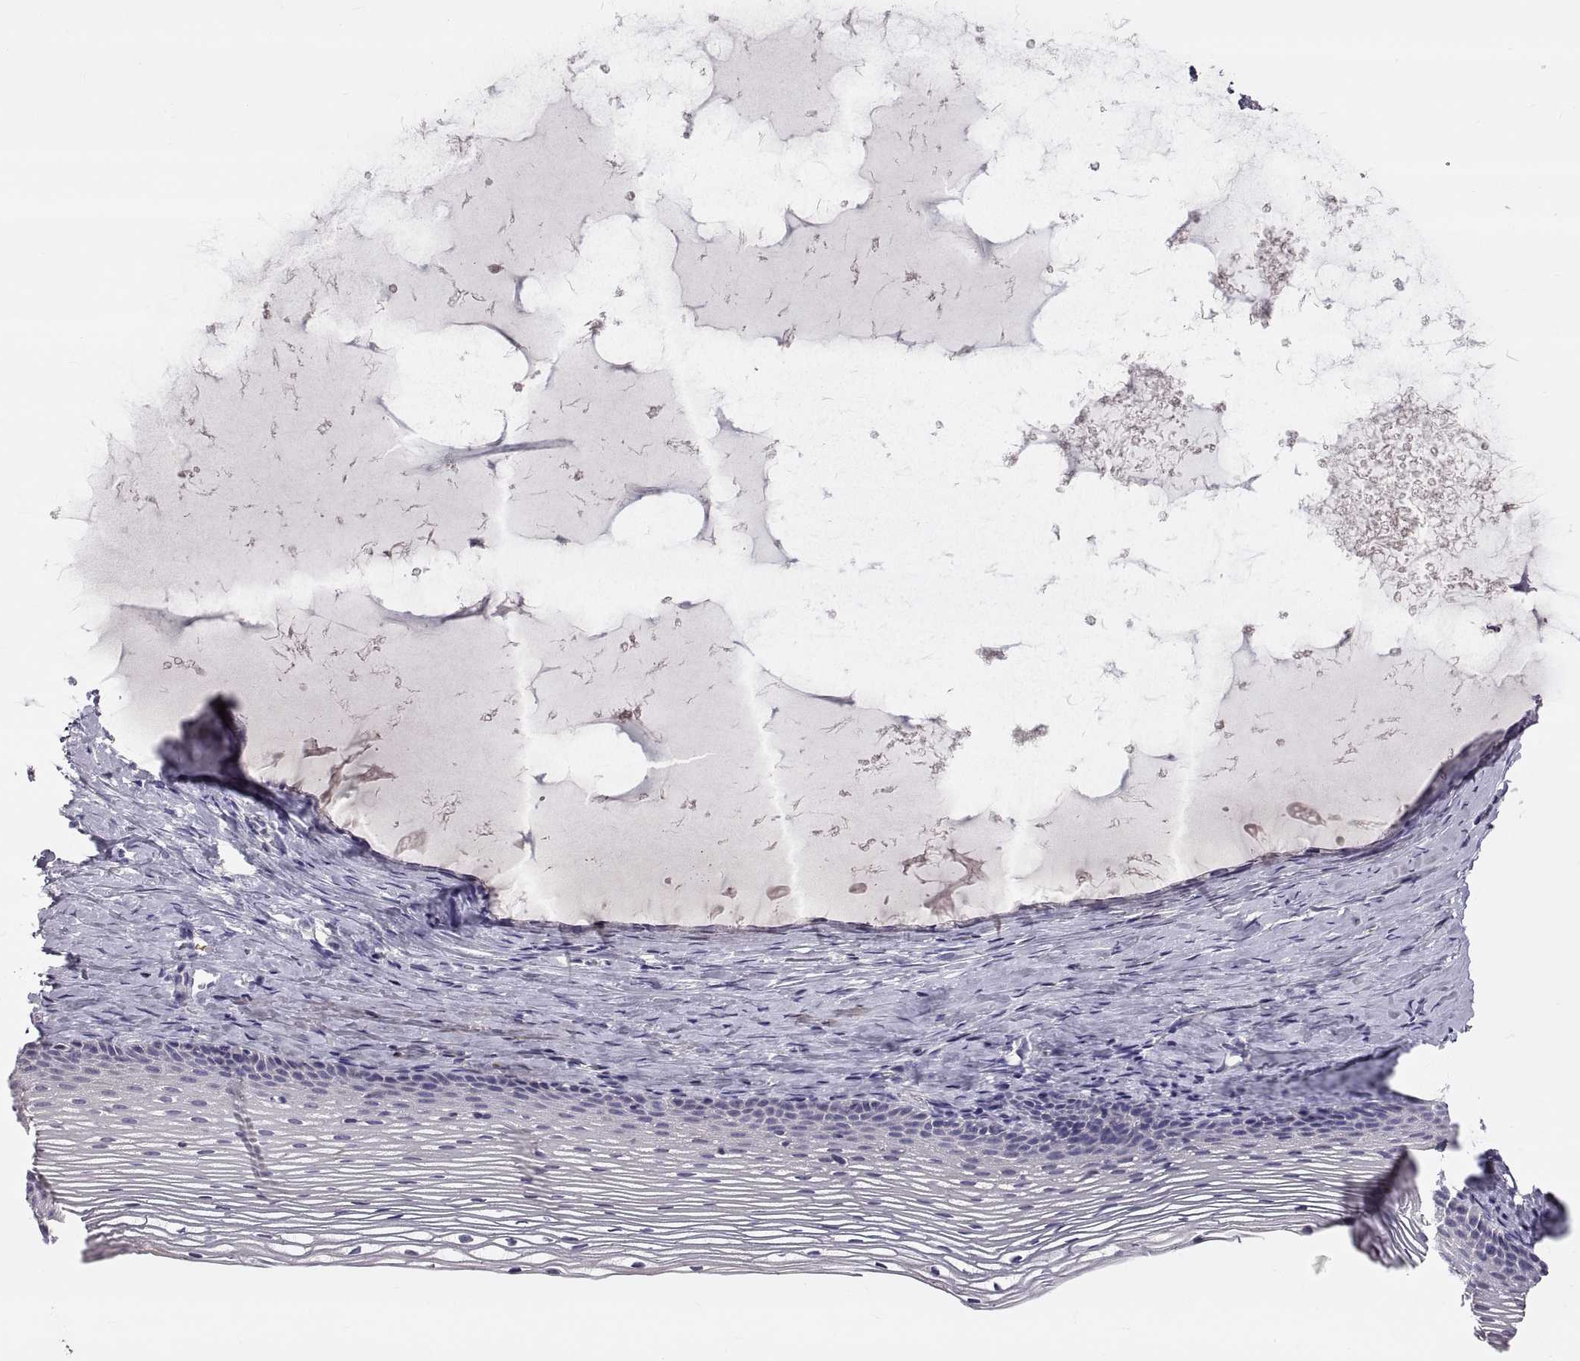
{"staining": {"intensity": "negative", "quantity": "none", "location": "none"}, "tissue": "cervix", "cell_type": "Glandular cells", "image_type": "normal", "snomed": [{"axis": "morphology", "description": "Normal tissue, NOS"}, {"axis": "topography", "description": "Cervix"}], "caption": "Image shows no protein positivity in glandular cells of benign cervix. The staining is performed using DAB (3,3'-diaminobenzidine) brown chromogen with nuclei counter-stained in using hematoxylin.", "gene": "ADAM32", "patient": {"sex": "female", "age": 39}}